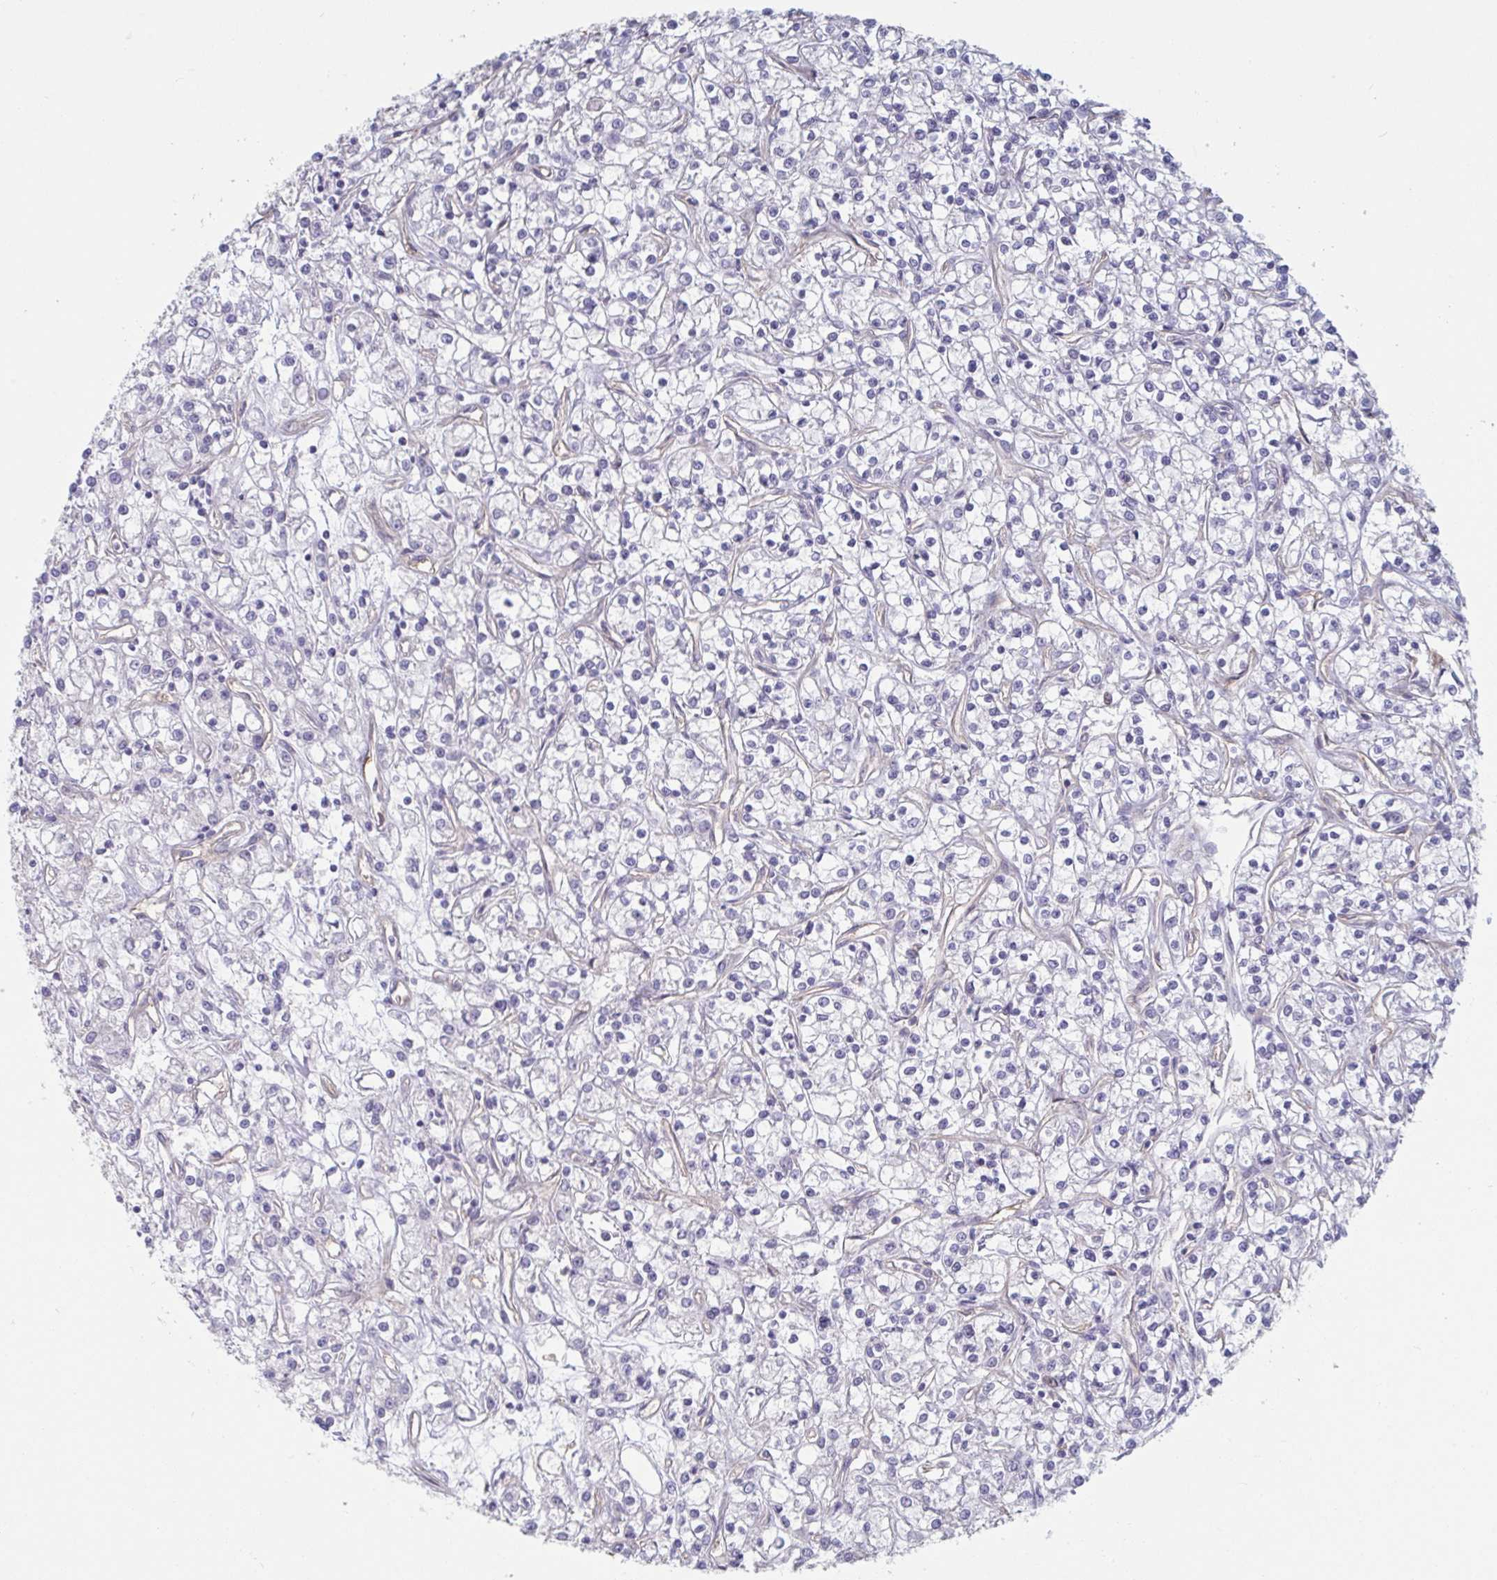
{"staining": {"intensity": "negative", "quantity": "none", "location": "none"}, "tissue": "renal cancer", "cell_type": "Tumor cells", "image_type": "cancer", "snomed": [{"axis": "morphology", "description": "Adenocarcinoma, NOS"}, {"axis": "topography", "description": "Kidney"}], "caption": "Renal cancer stained for a protein using immunohistochemistry (IHC) reveals no staining tumor cells.", "gene": "STK26", "patient": {"sex": "female", "age": 59}}